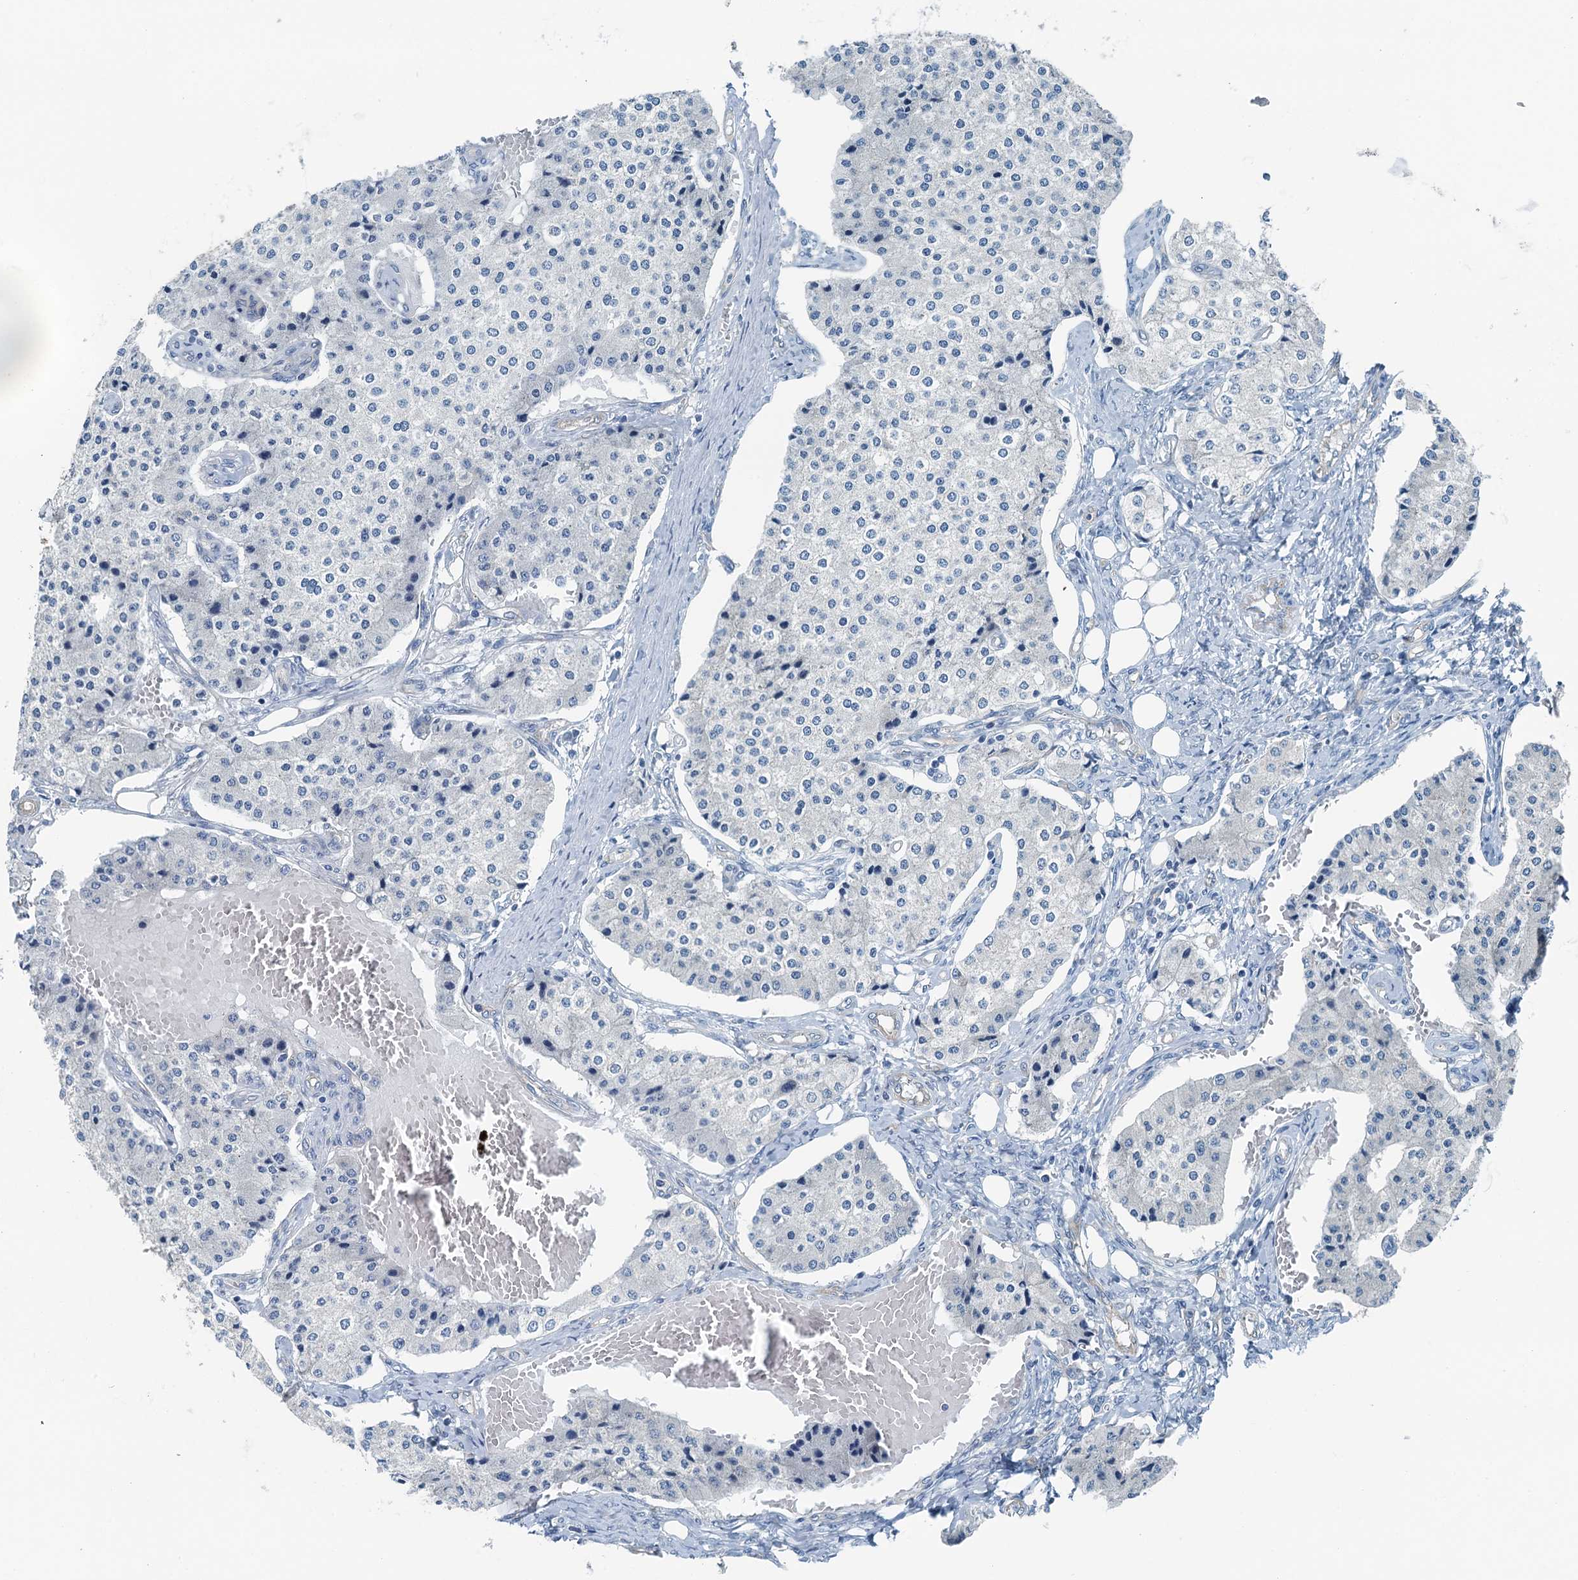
{"staining": {"intensity": "negative", "quantity": "none", "location": "none"}, "tissue": "carcinoid", "cell_type": "Tumor cells", "image_type": "cancer", "snomed": [{"axis": "morphology", "description": "Carcinoid, malignant, NOS"}, {"axis": "topography", "description": "Colon"}], "caption": "Photomicrograph shows no protein positivity in tumor cells of carcinoid tissue.", "gene": "GFOD2", "patient": {"sex": "female", "age": 52}}